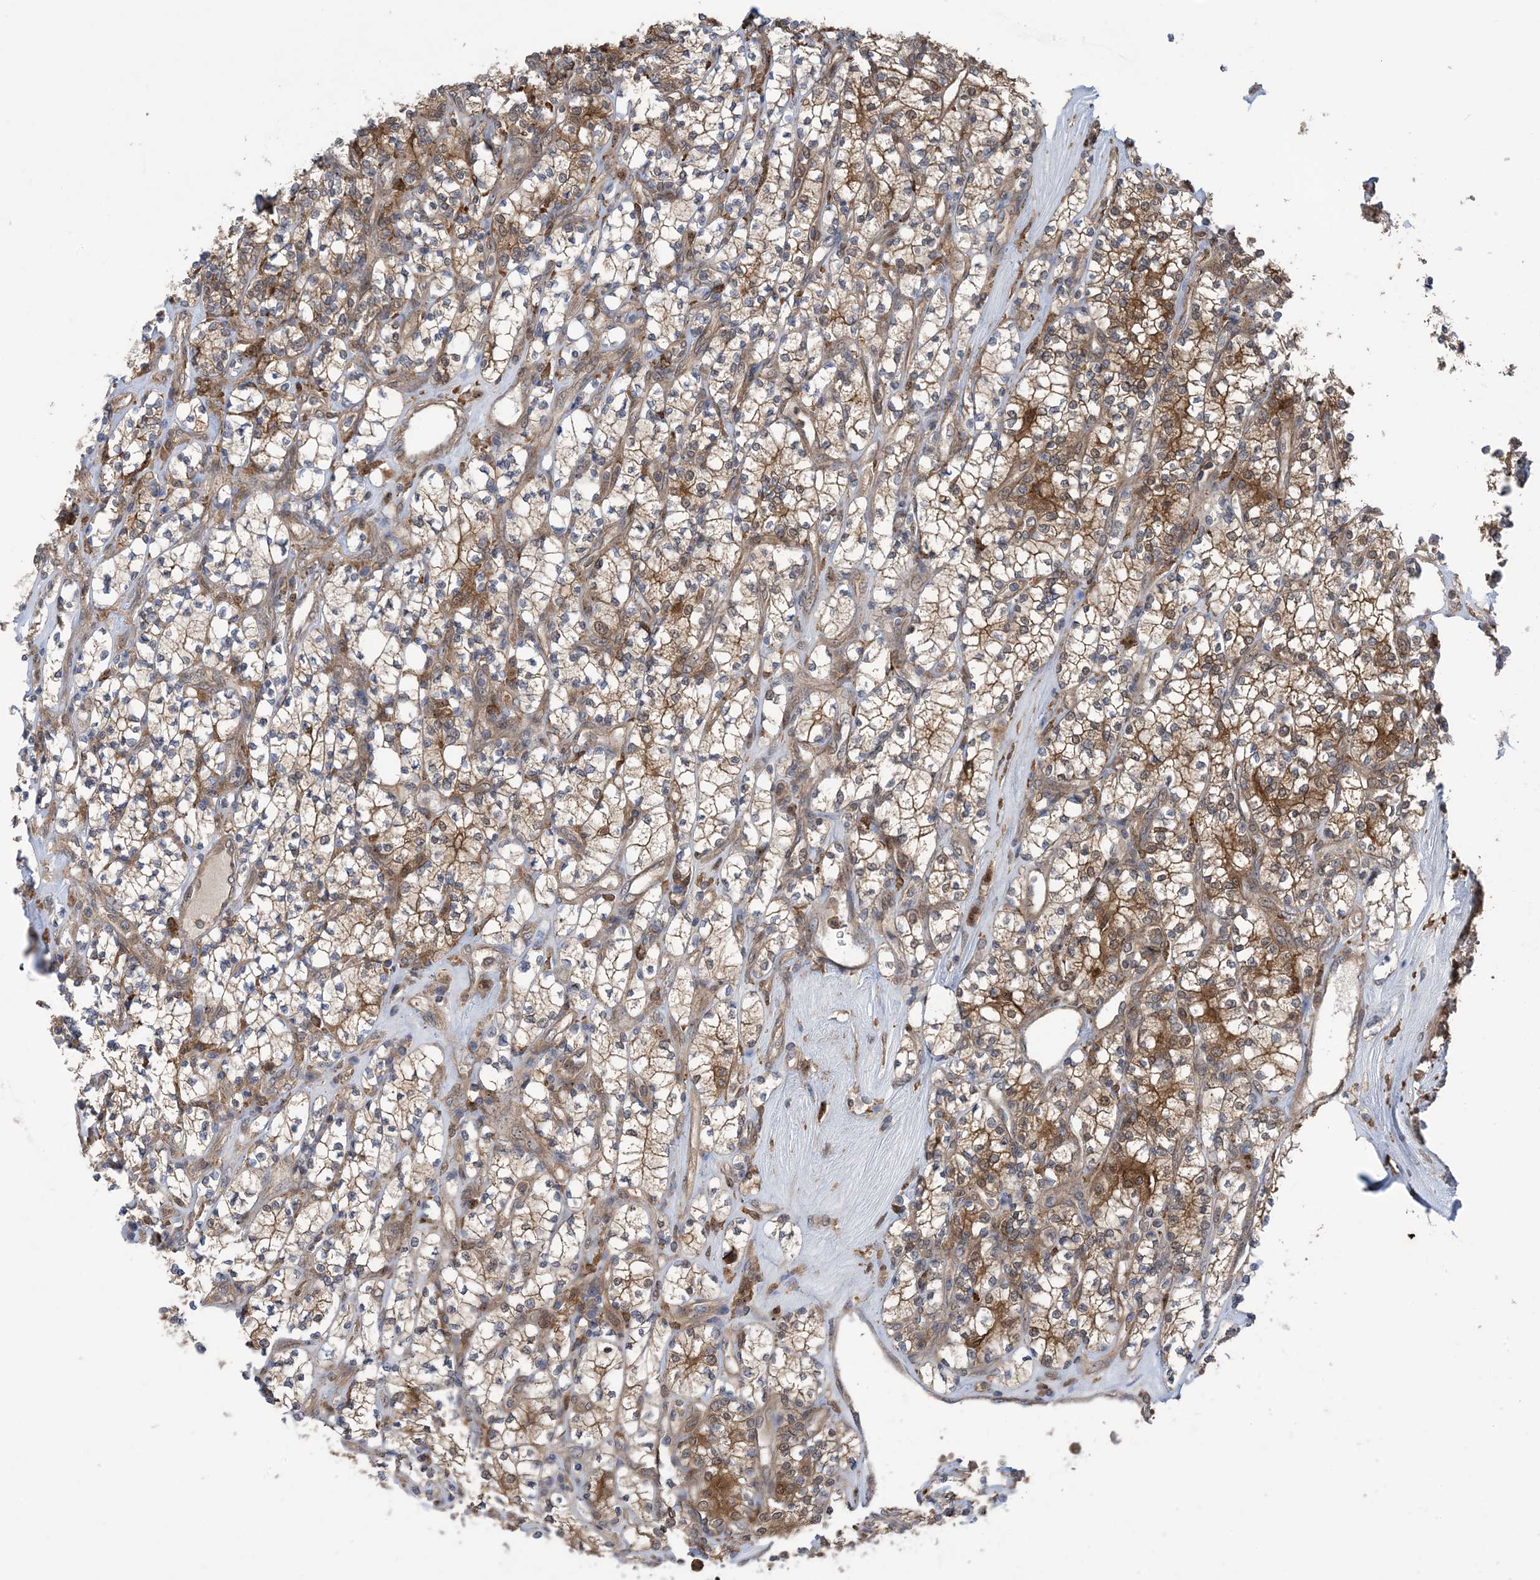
{"staining": {"intensity": "moderate", "quantity": ">75%", "location": "cytoplasmic/membranous"}, "tissue": "renal cancer", "cell_type": "Tumor cells", "image_type": "cancer", "snomed": [{"axis": "morphology", "description": "Adenocarcinoma, NOS"}, {"axis": "topography", "description": "Kidney"}], "caption": "Tumor cells reveal medium levels of moderate cytoplasmic/membranous positivity in approximately >75% of cells in renal adenocarcinoma.", "gene": "HS1BP3", "patient": {"sex": "male", "age": 77}}